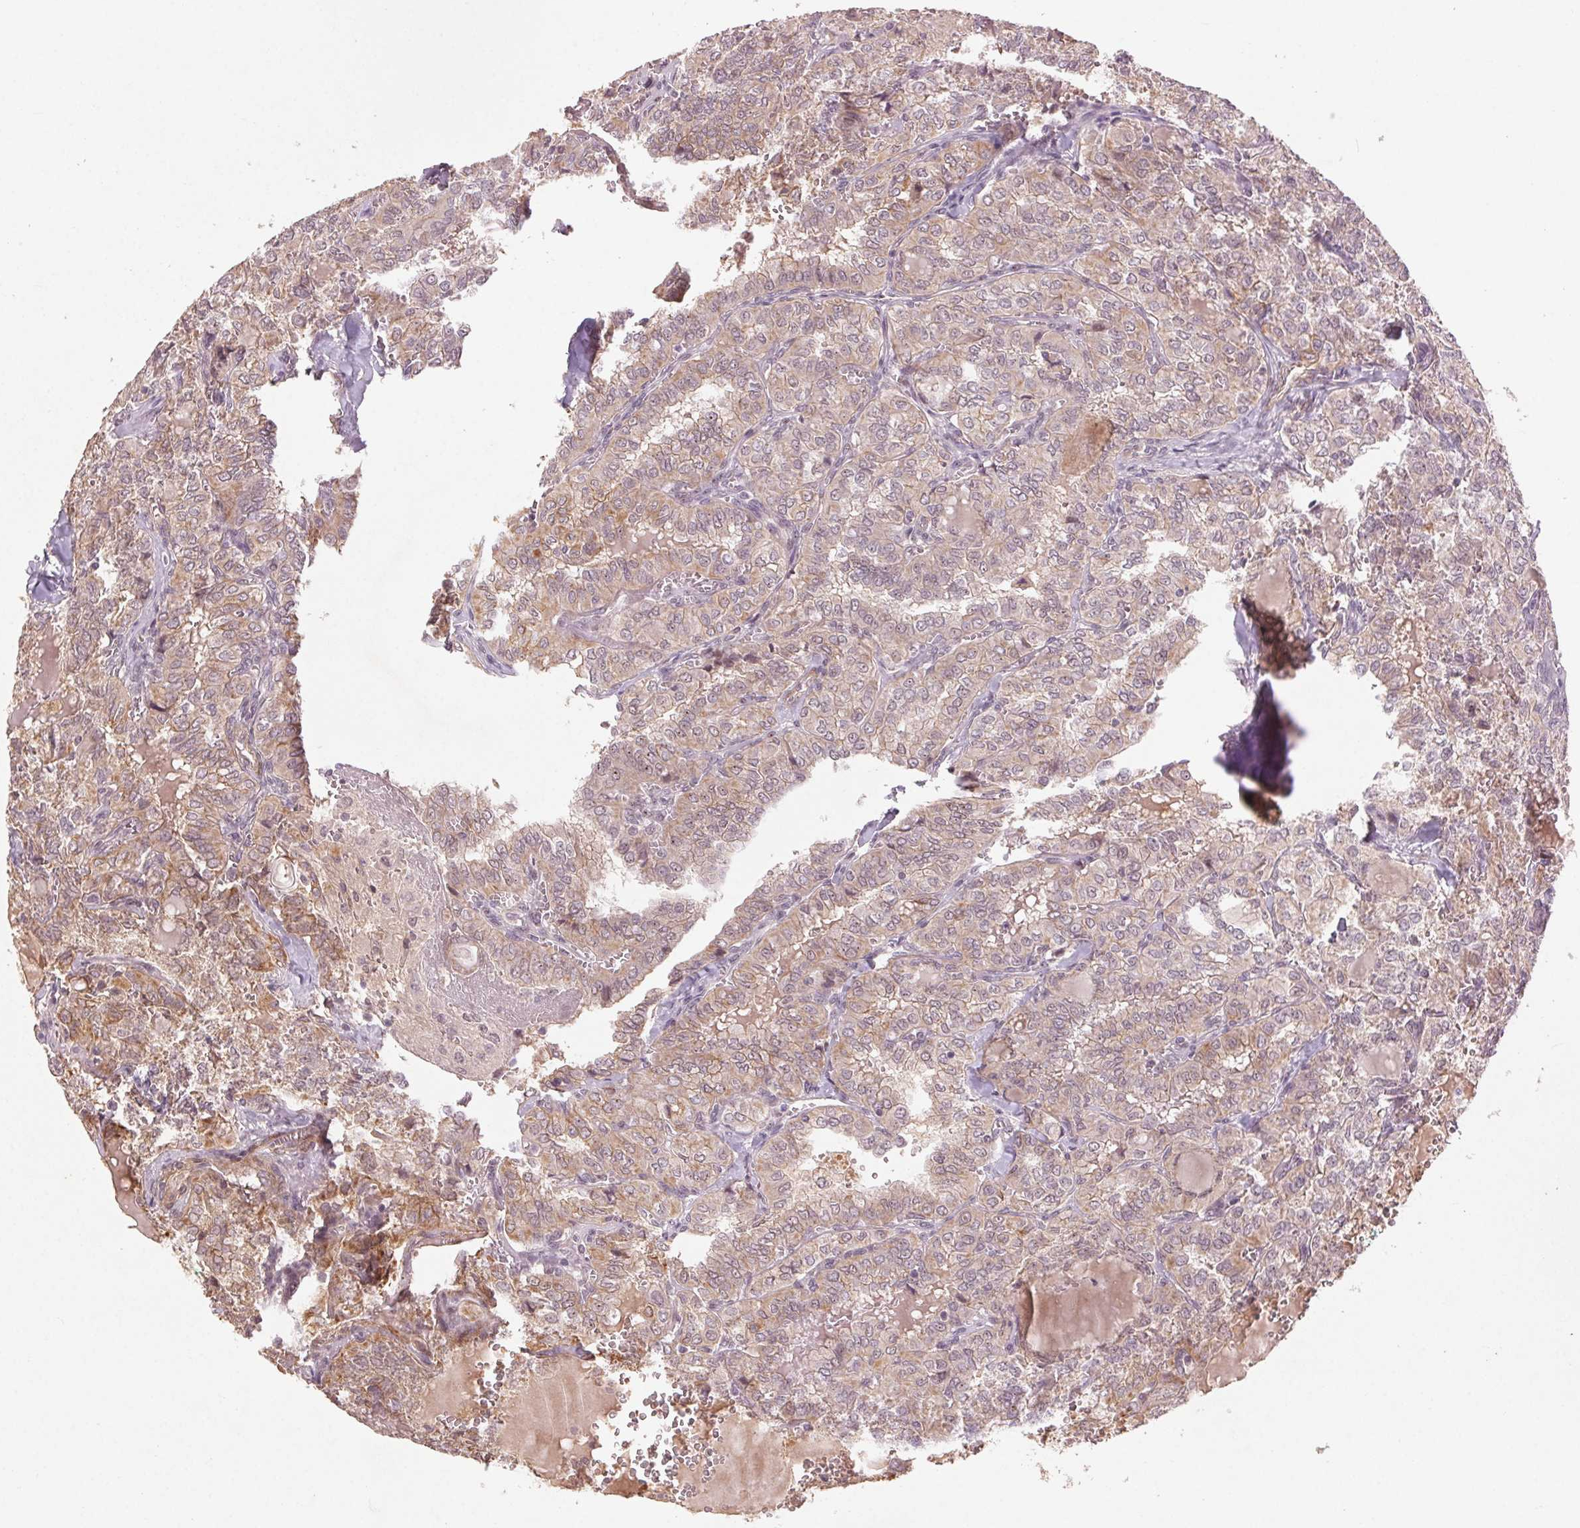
{"staining": {"intensity": "weak", "quantity": ">75%", "location": "cytoplasmic/membranous"}, "tissue": "thyroid cancer", "cell_type": "Tumor cells", "image_type": "cancer", "snomed": [{"axis": "morphology", "description": "Papillary adenocarcinoma, NOS"}, {"axis": "topography", "description": "Thyroid gland"}], "caption": "Weak cytoplasmic/membranous expression for a protein is present in about >75% of tumor cells of thyroid papillary adenocarcinoma using IHC.", "gene": "SMLR1", "patient": {"sex": "female", "age": 41}}